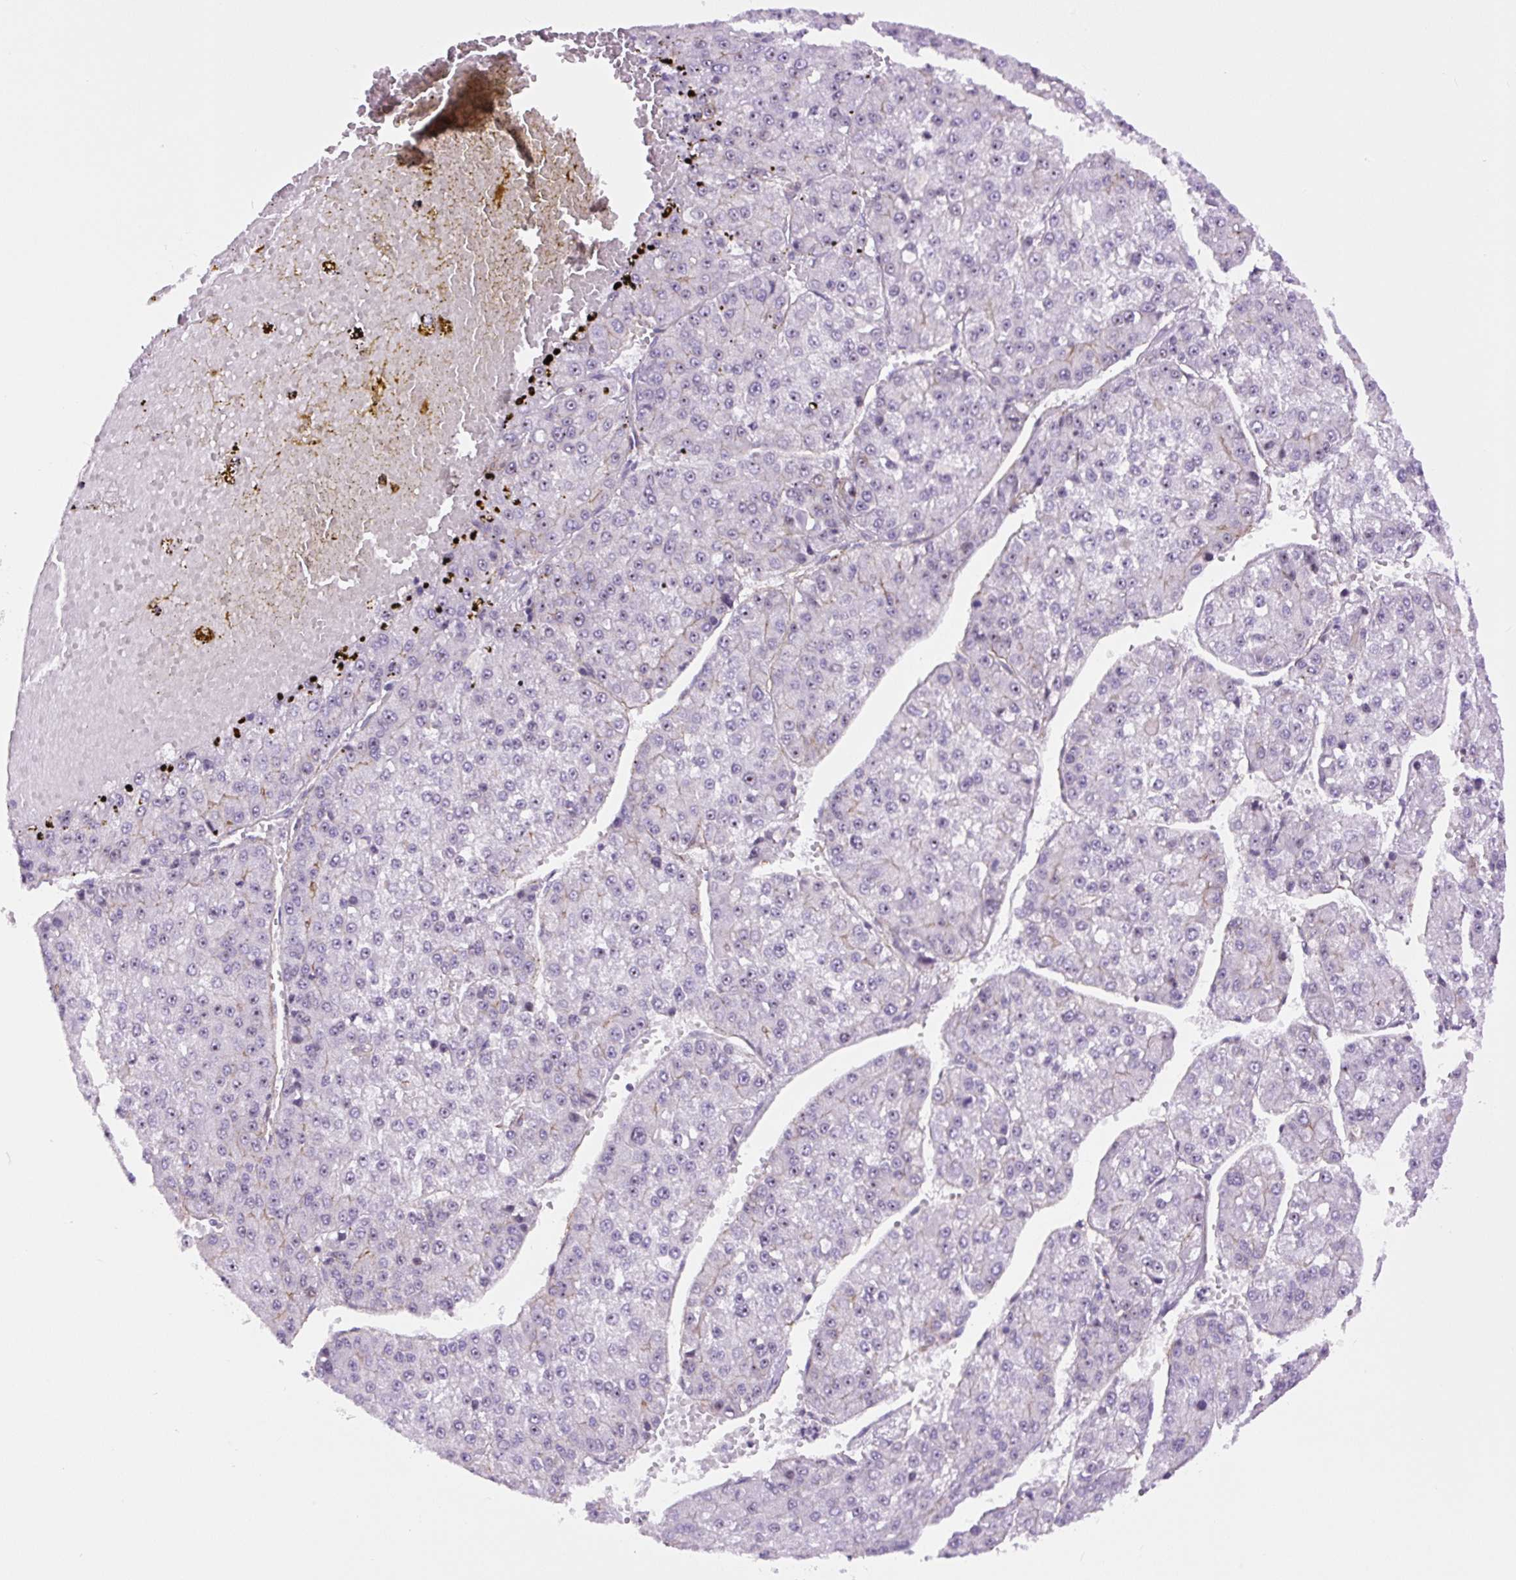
{"staining": {"intensity": "negative", "quantity": "none", "location": "none"}, "tissue": "liver cancer", "cell_type": "Tumor cells", "image_type": "cancer", "snomed": [{"axis": "morphology", "description": "Carcinoma, Hepatocellular, NOS"}, {"axis": "topography", "description": "Liver"}], "caption": "Protein analysis of hepatocellular carcinoma (liver) exhibits no significant positivity in tumor cells.", "gene": "MYO5C", "patient": {"sex": "female", "age": 73}}